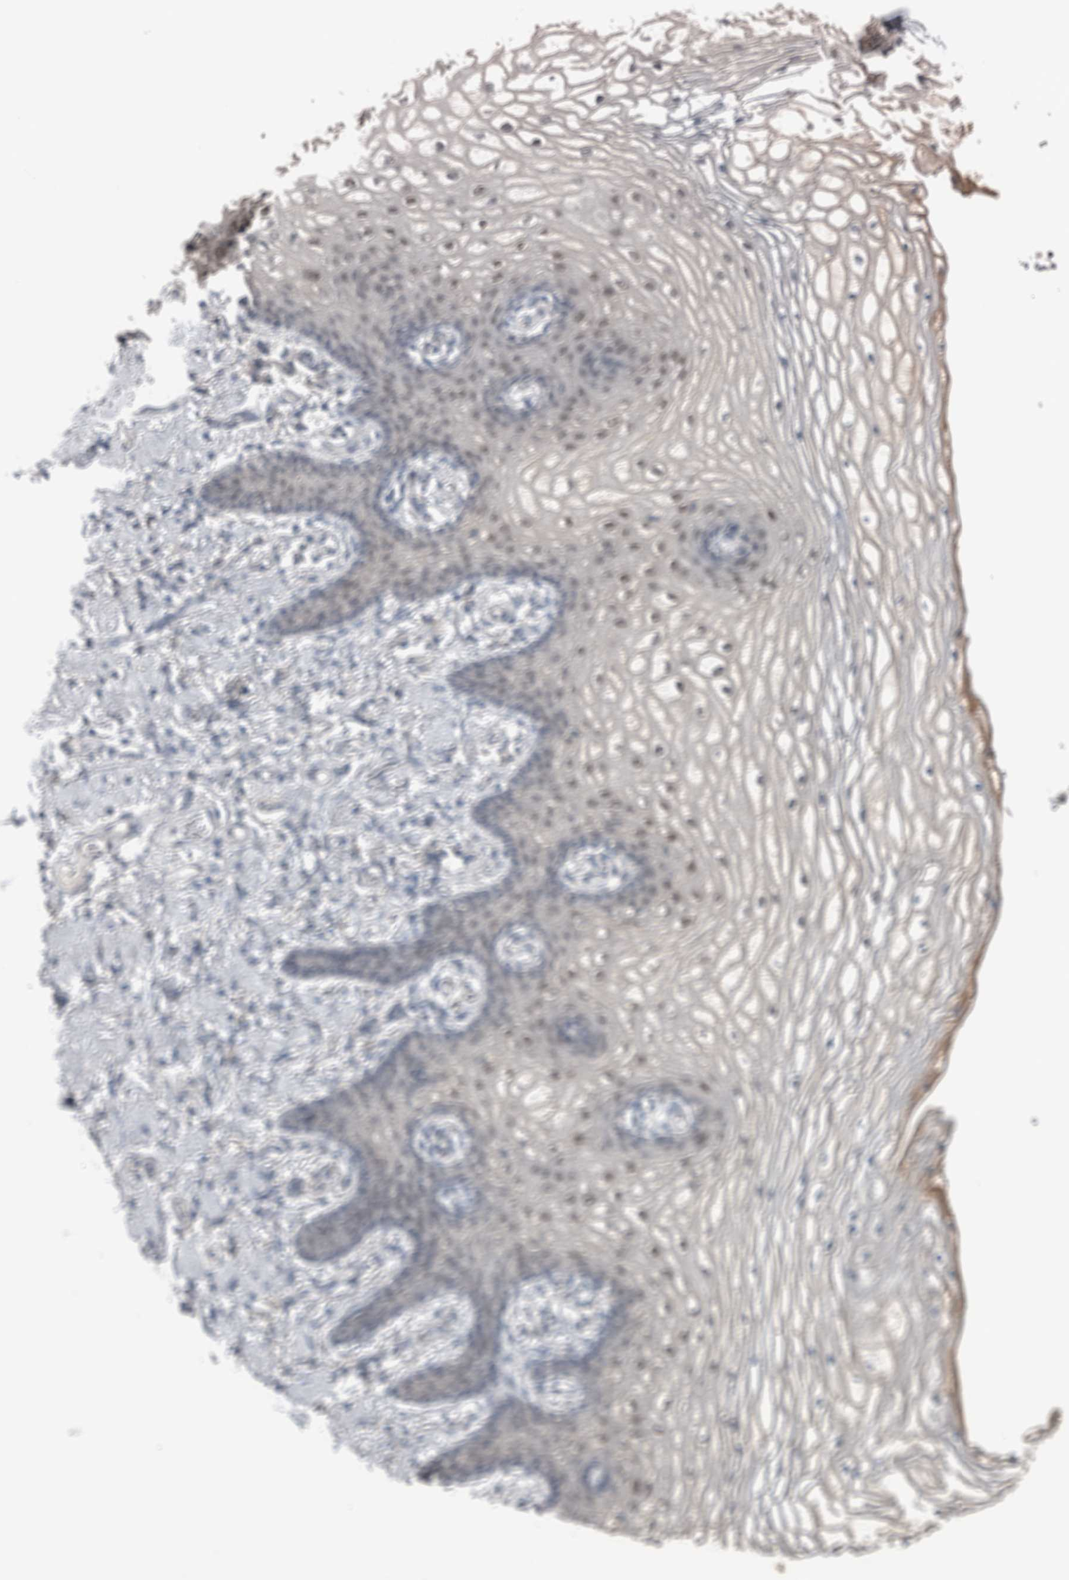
{"staining": {"intensity": "moderate", "quantity": "25%-75%", "location": "nuclear"}, "tissue": "vagina", "cell_type": "Squamous epithelial cells", "image_type": "normal", "snomed": [{"axis": "morphology", "description": "Normal tissue, NOS"}, {"axis": "topography", "description": "Vagina"}], "caption": "Immunohistochemistry (IHC) (DAB (3,3'-diaminobenzidine)) staining of unremarkable vagina exhibits moderate nuclear protein positivity in about 25%-75% of squamous epithelial cells.", "gene": "ZBTB21", "patient": {"sex": "female", "age": 60}}